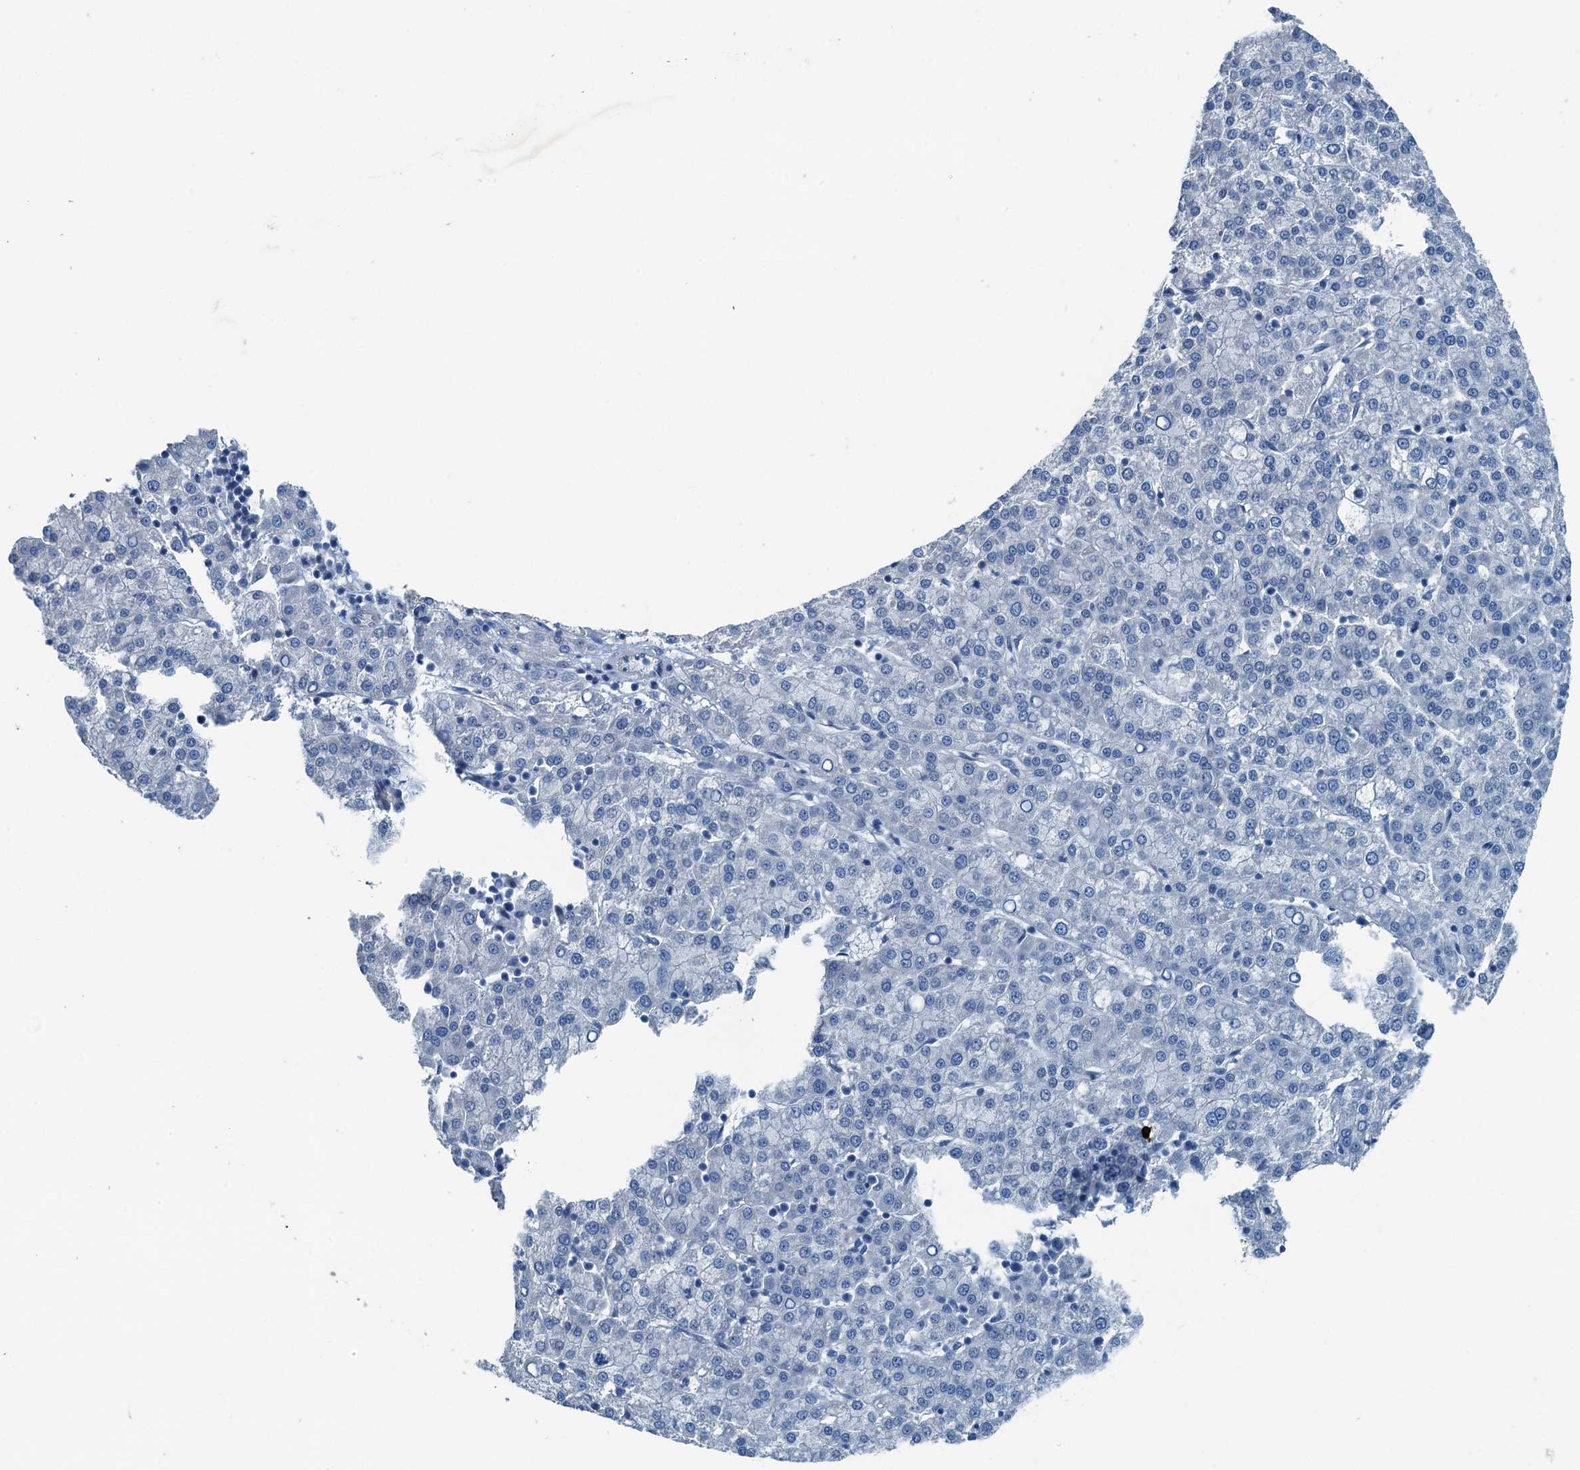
{"staining": {"intensity": "negative", "quantity": "none", "location": "none"}, "tissue": "liver cancer", "cell_type": "Tumor cells", "image_type": "cancer", "snomed": [{"axis": "morphology", "description": "Carcinoma, Hepatocellular, NOS"}, {"axis": "topography", "description": "Liver"}], "caption": "Tumor cells are negative for brown protein staining in liver cancer. The staining was performed using DAB to visualize the protein expression in brown, while the nuclei were stained in blue with hematoxylin (Magnification: 20x).", "gene": "GFOD2", "patient": {"sex": "female", "age": 58}}